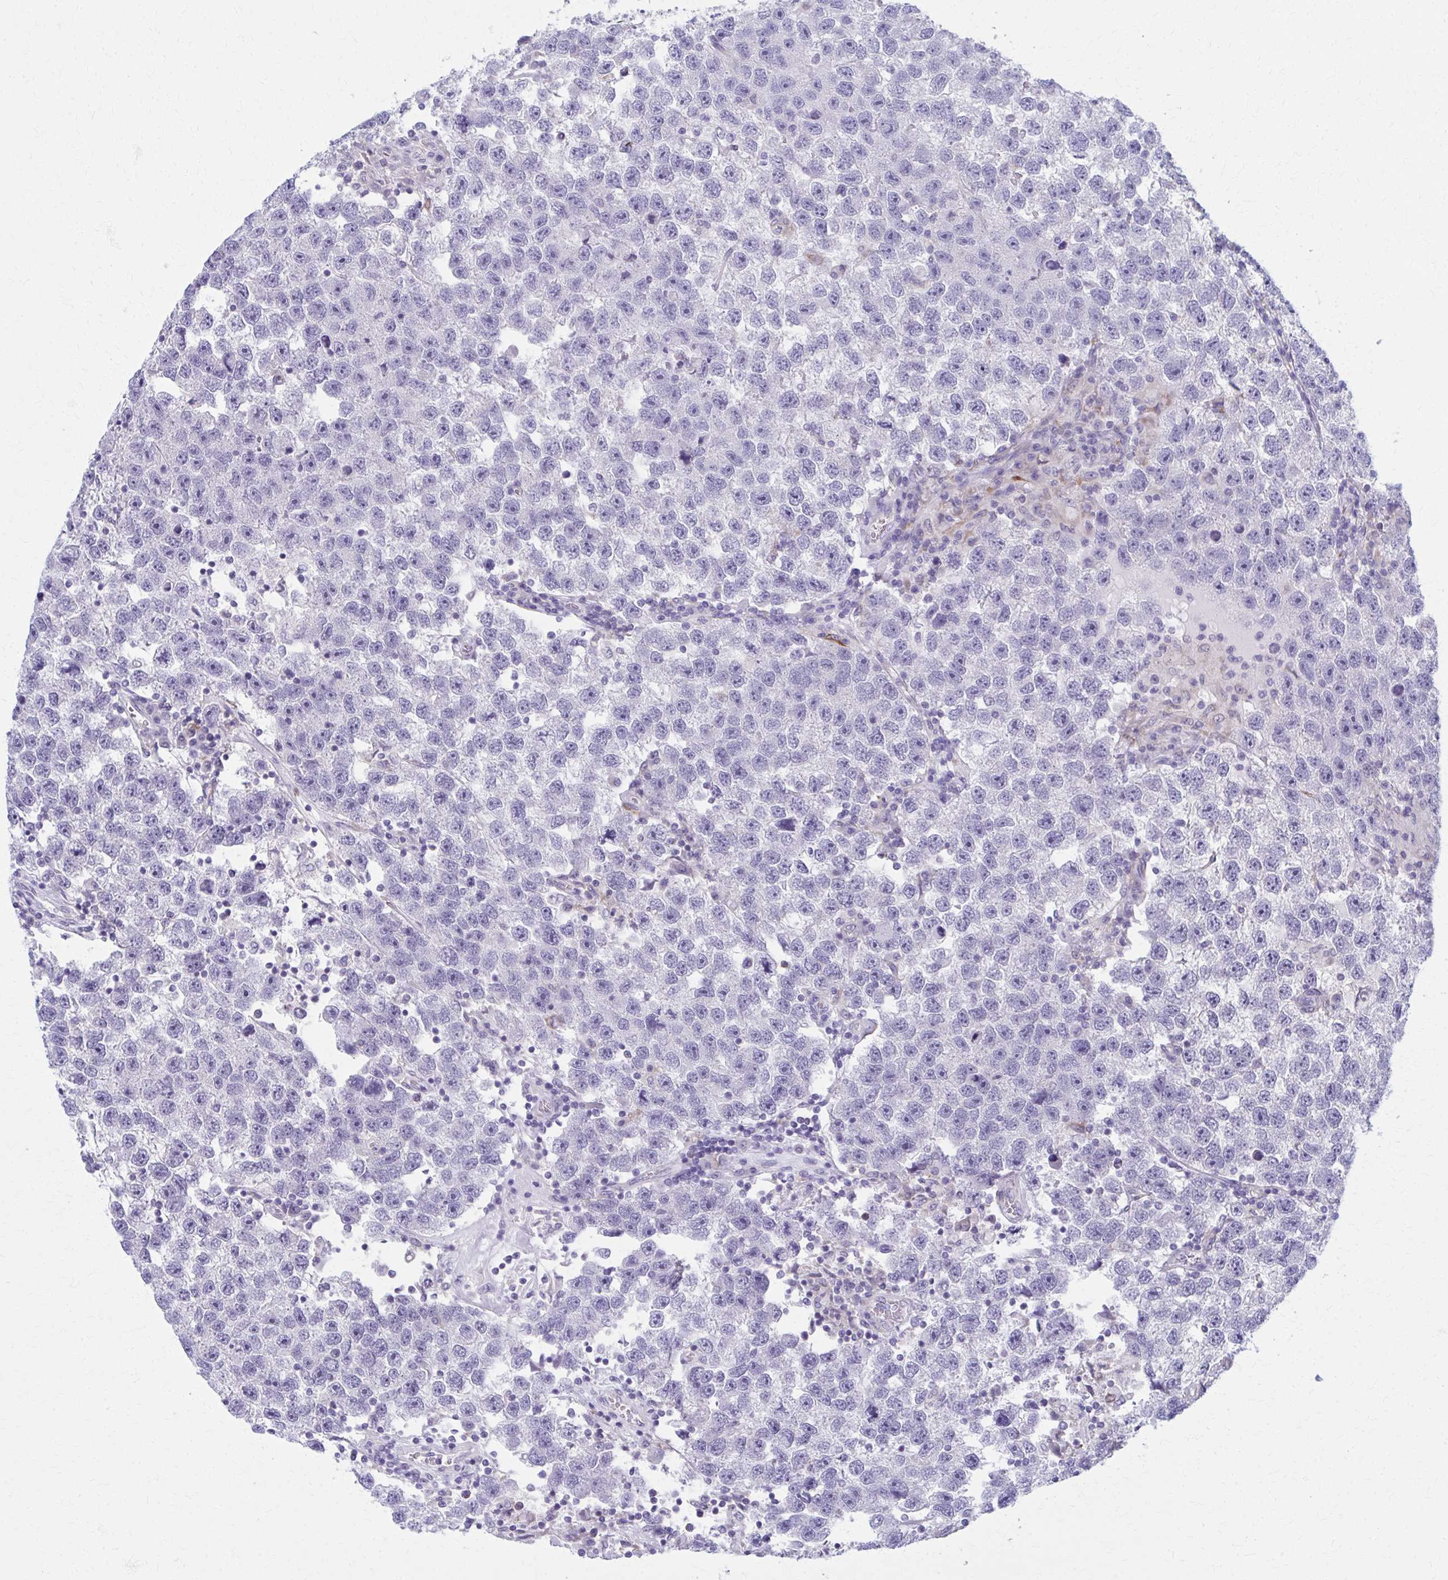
{"staining": {"intensity": "negative", "quantity": "none", "location": "none"}, "tissue": "testis cancer", "cell_type": "Tumor cells", "image_type": "cancer", "snomed": [{"axis": "morphology", "description": "Seminoma, NOS"}, {"axis": "topography", "description": "Testis"}], "caption": "IHC micrograph of human seminoma (testis) stained for a protein (brown), which exhibits no expression in tumor cells.", "gene": "SPATS2L", "patient": {"sex": "male", "age": 26}}